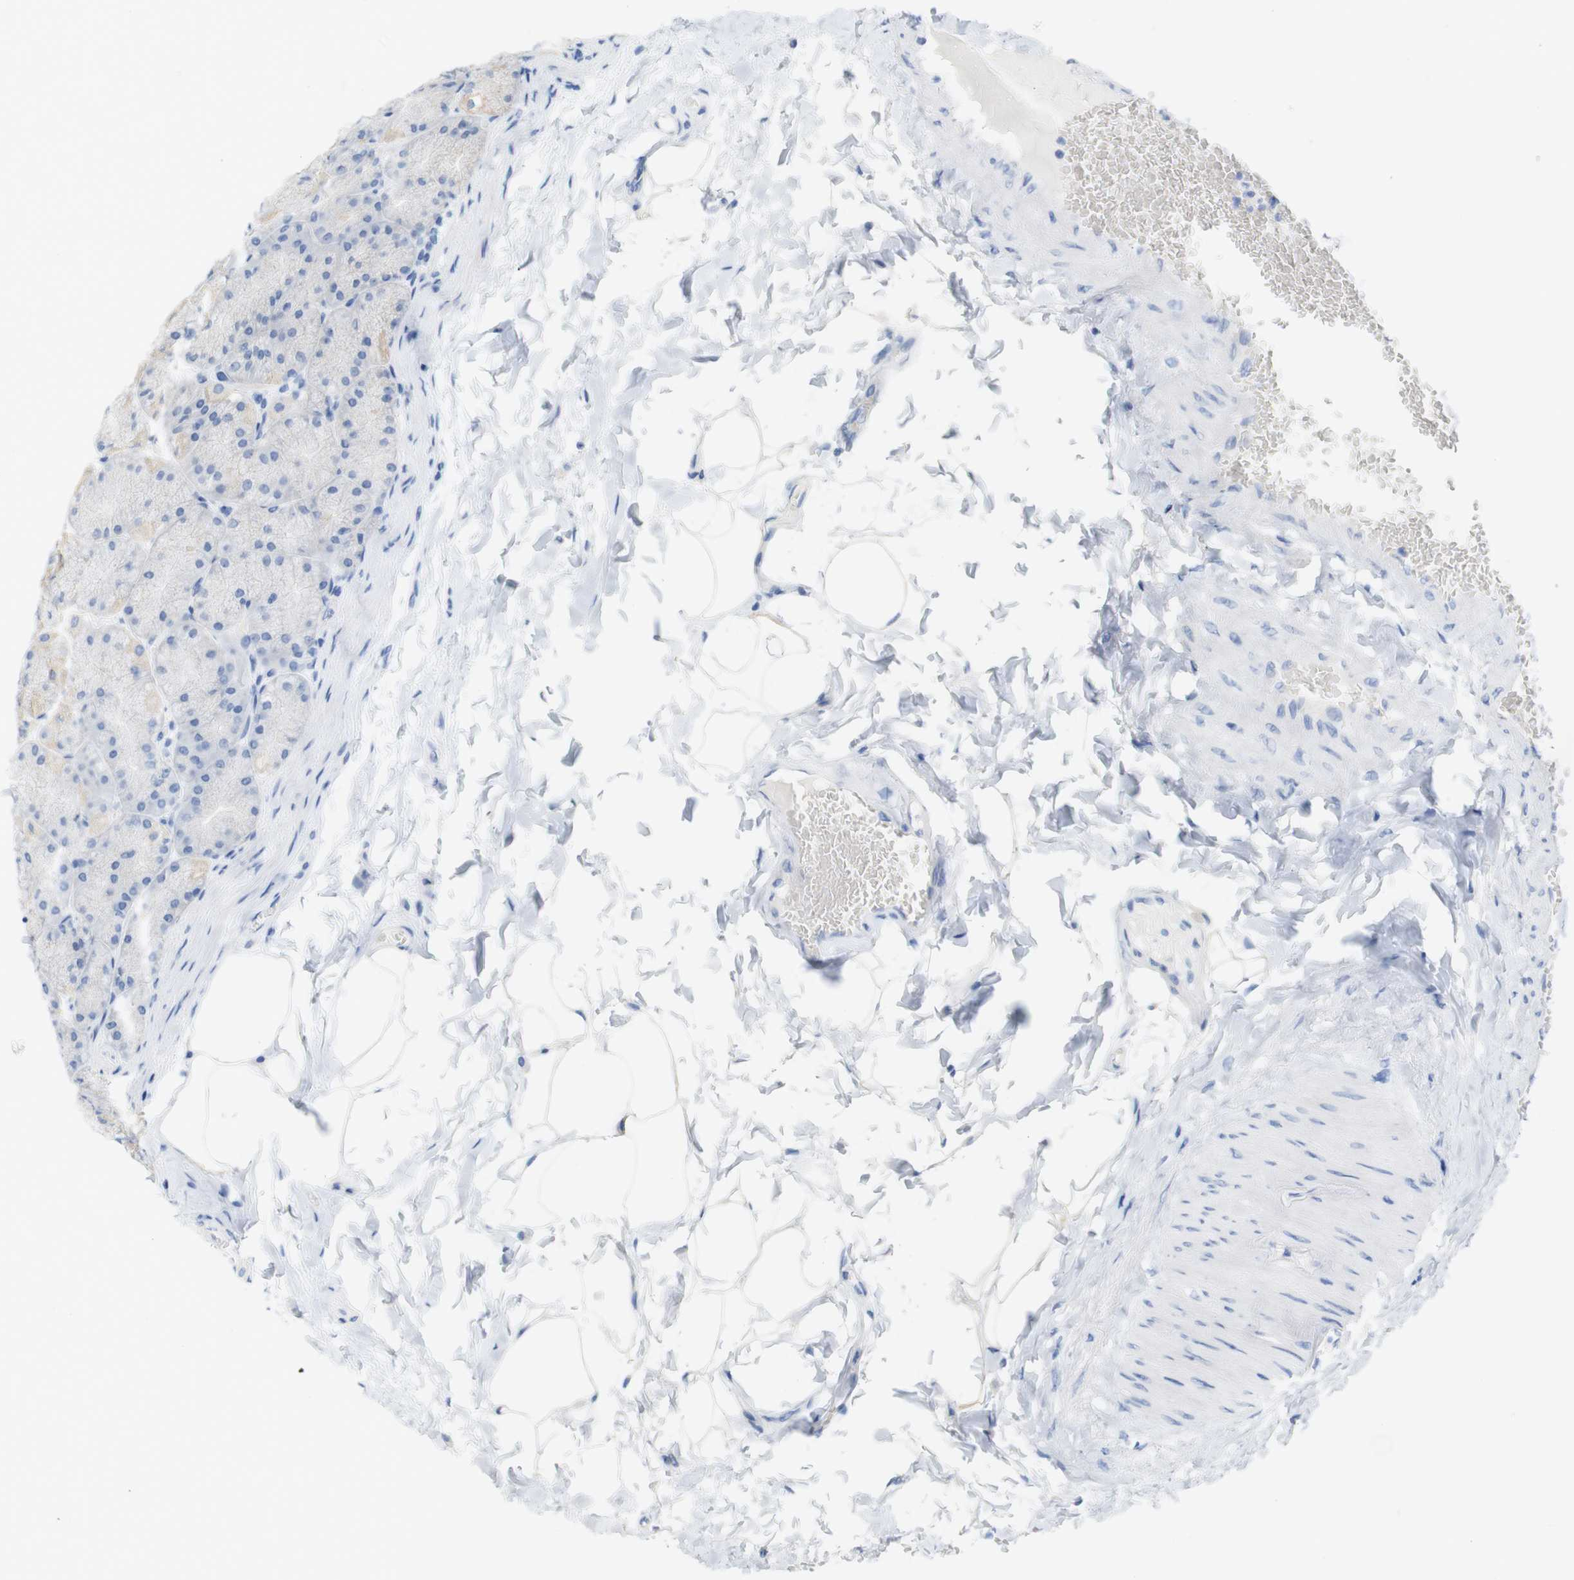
{"staining": {"intensity": "negative", "quantity": "none", "location": "none"}, "tissue": "stomach", "cell_type": "Glandular cells", "image_type": "normal", "snomed": [{"axis": "morphology", "description": "Normal tissue, NOS"}, {"axis": "topography", "description": "Stomach, upper"}], "caption": "An immunohistochemistry (IHC) image of benign stomach is shown. There is no staining in glandular cells of stomach. The staining is performed using DAB (3,3'-diaminobenzidine) brown chromogen with nuclei counter-stained in using hematoxylin.", "gene": "LAG3", "patient": {"sex": "female", "age": 56}}